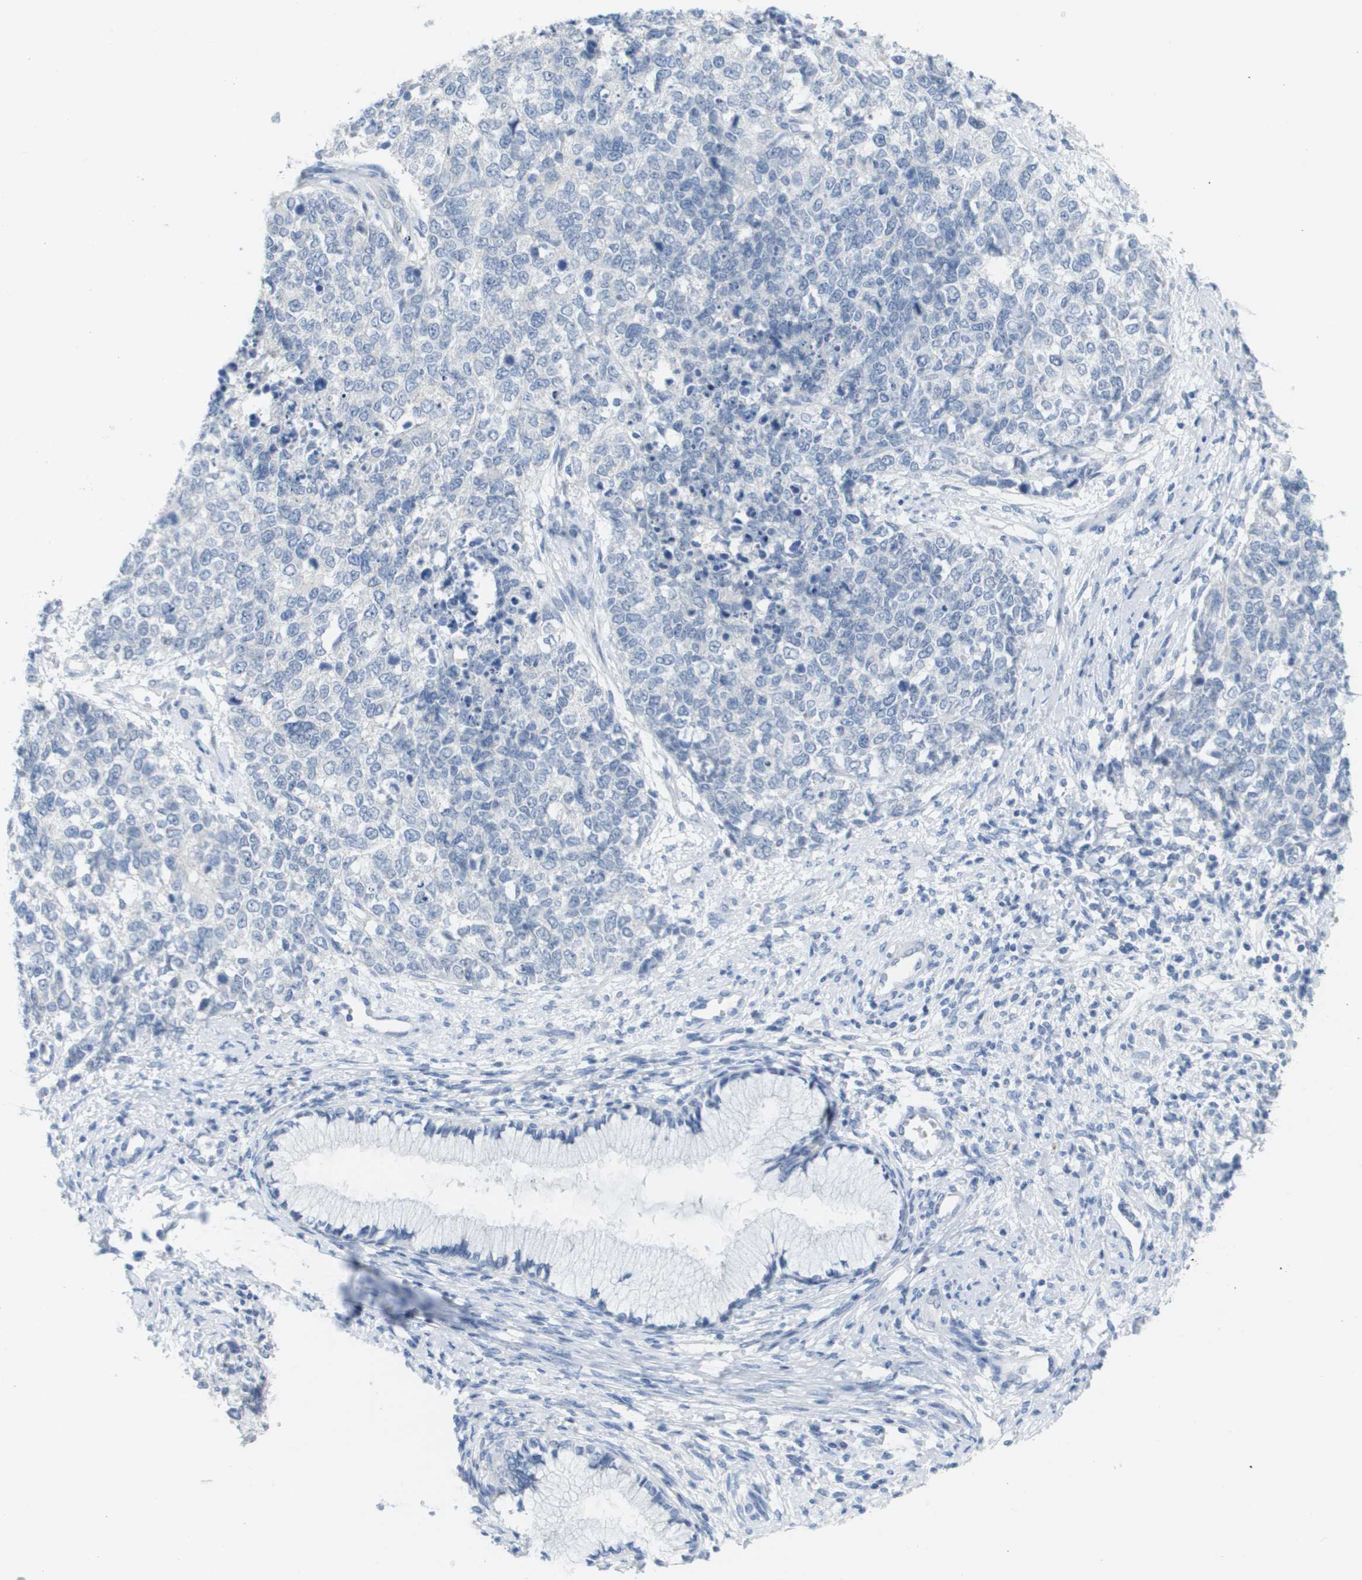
{"staining": {"intensity": "negative", "quantity": "none", "location": "none"}, "tissue": "cervical cancer", "cell_type": "Tumor cells", "image_type": "cancer", "snomed": [{"axis": "morphology", "description": "Squamous cell carcinoma, NOS"}, {"axis": "topography", "description": "Cervix"}], "caption": "Tumor cells are negative for protein expression in human cervical squamous cell carcinoma.", "gene": "PDE4A", "patient": {"sex": "female", "age": 63}}